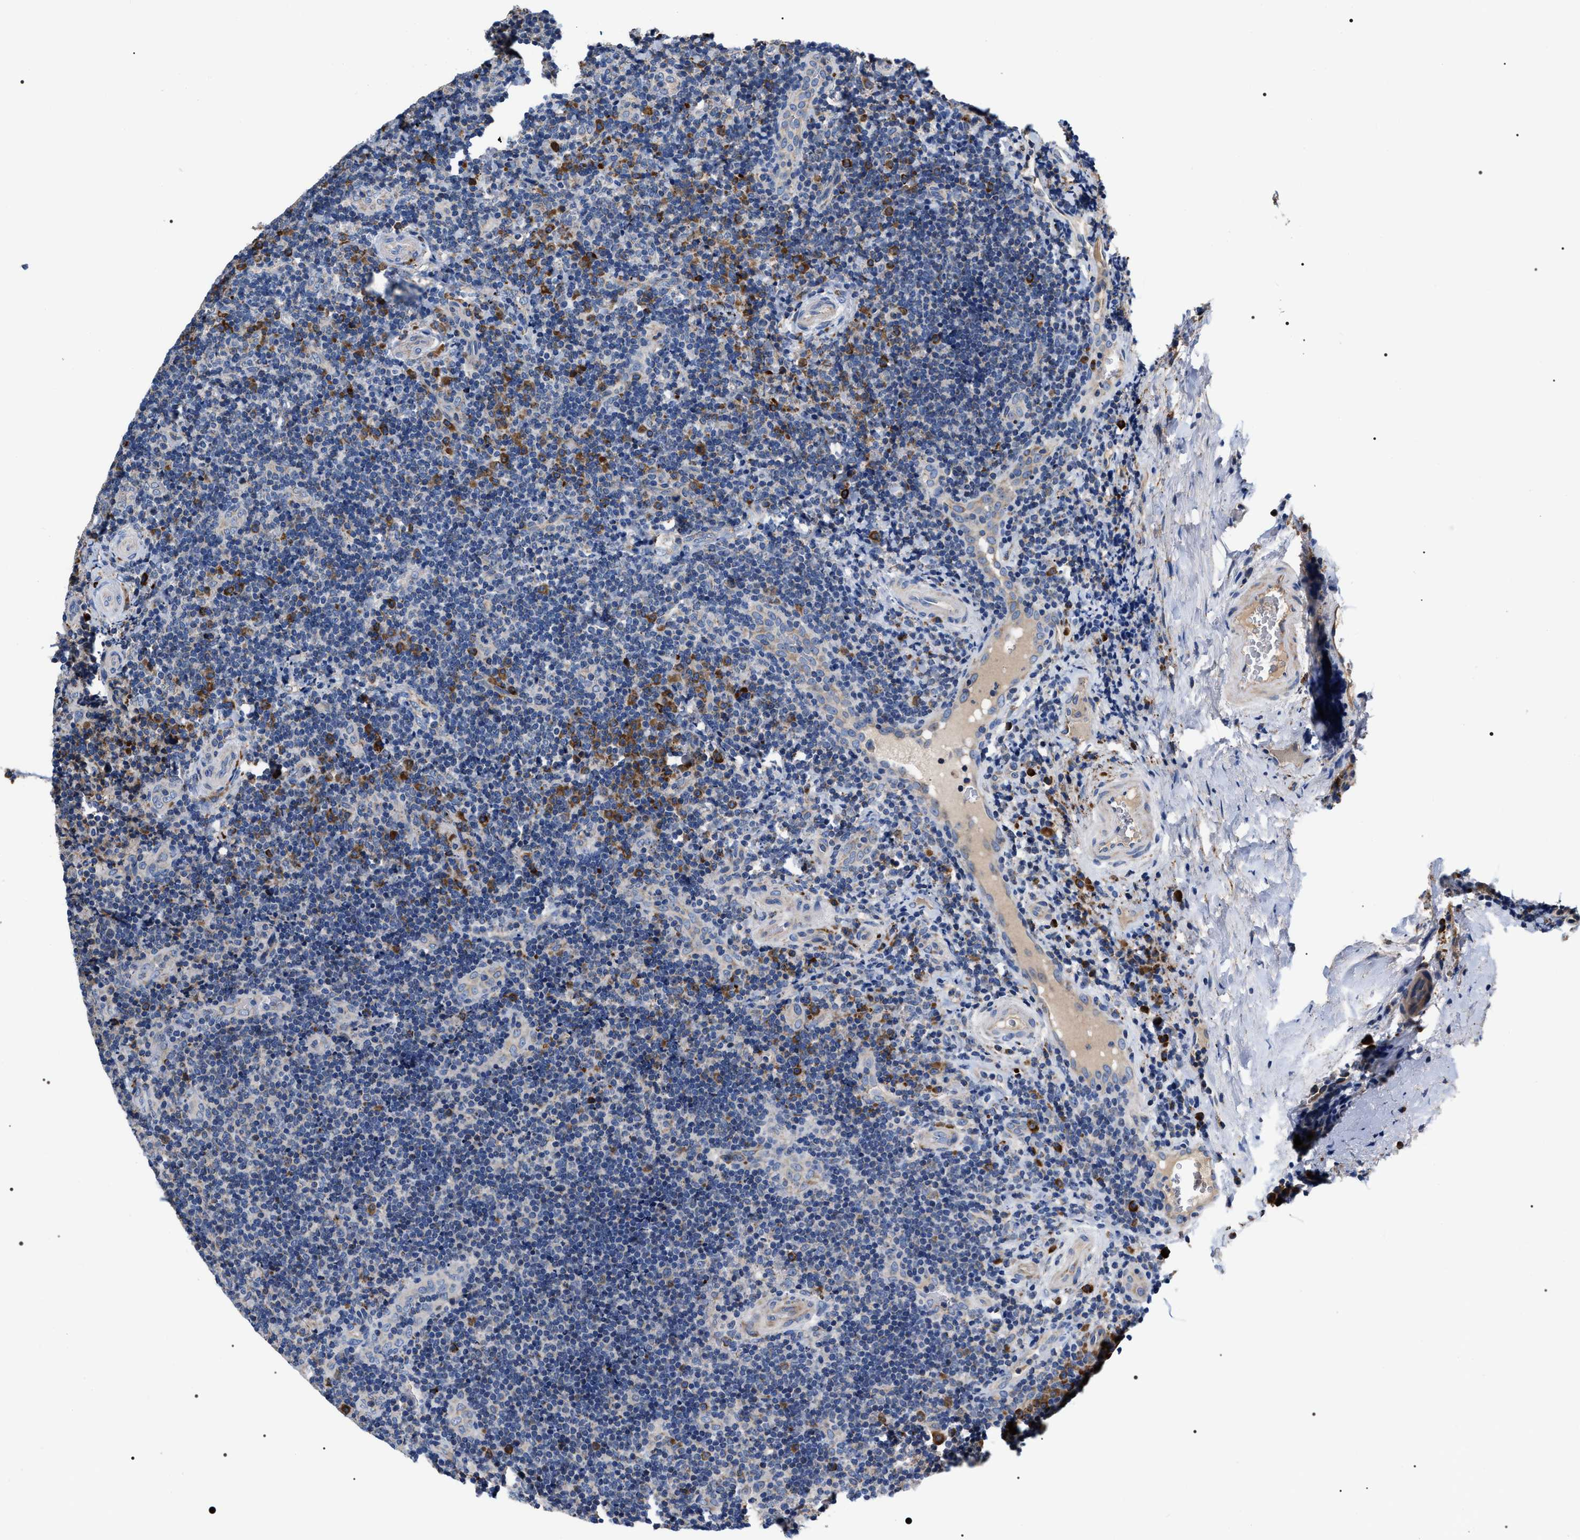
{"staining": {"intensity": "negative", "quantity": "none", "location": "none"}, "tissue": "lymphoma", "cell_type": "Tumor cells", "image_type": "cancer", "snomed": [{"axis": "morphology", "description": "Malignant lymphoma, non-Hodgkin's type, High grade"}, {"axis": "topography", "description": "Tonsil"}], "caption": "Tumor cells are negative for brown protein staining in lymphoma.", "gene": "MACC1", "patient": {"sex": "female", "age": 36}}